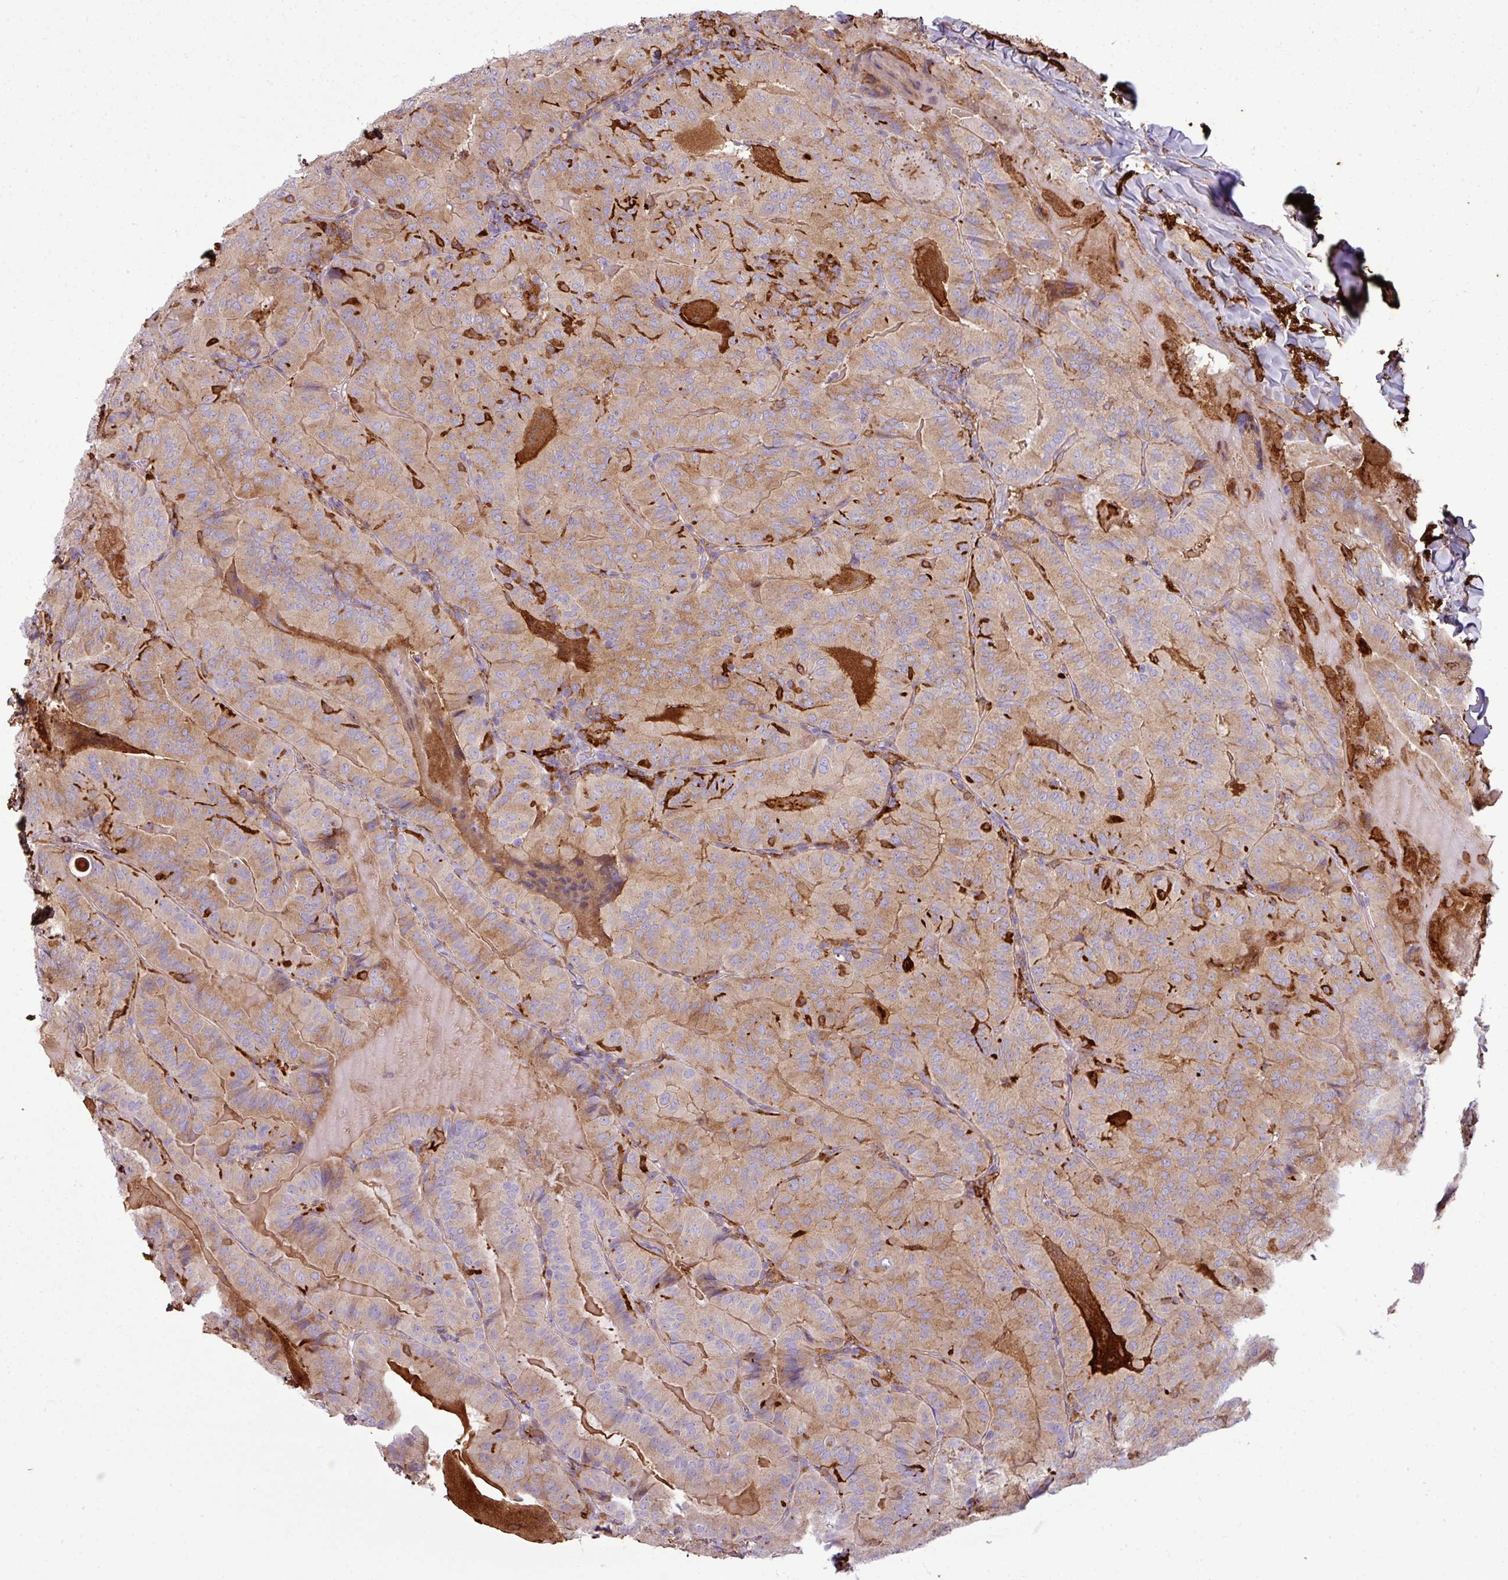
{"staining": {"intensity": "moderate", "quantity": "25%-75%", "location": "cytoplasmic/membranous"}, "tissue": "thyroid cancer", "cell_type": "Tumor cells", "image_type": "cancer", "snomed": [{"axis": "morphology", "description": "Papillary adenocarcinoma, NOS"}, {"axis": "topography", "description": "Thyroid gland"}], "caption": "Protein analysis of thyroid cancer (papillary adenocarcinoma) tissue demonstrates moderate cytoplasmic/membranous positivity in about 25%-75% of tumor cells. Using DAB (brown) and hematoxylin (blue) stains, captured at high magnification using brightfield microscopy.", "gene": "COL8A1", "patient": {"sex": "female", "age": 68}}